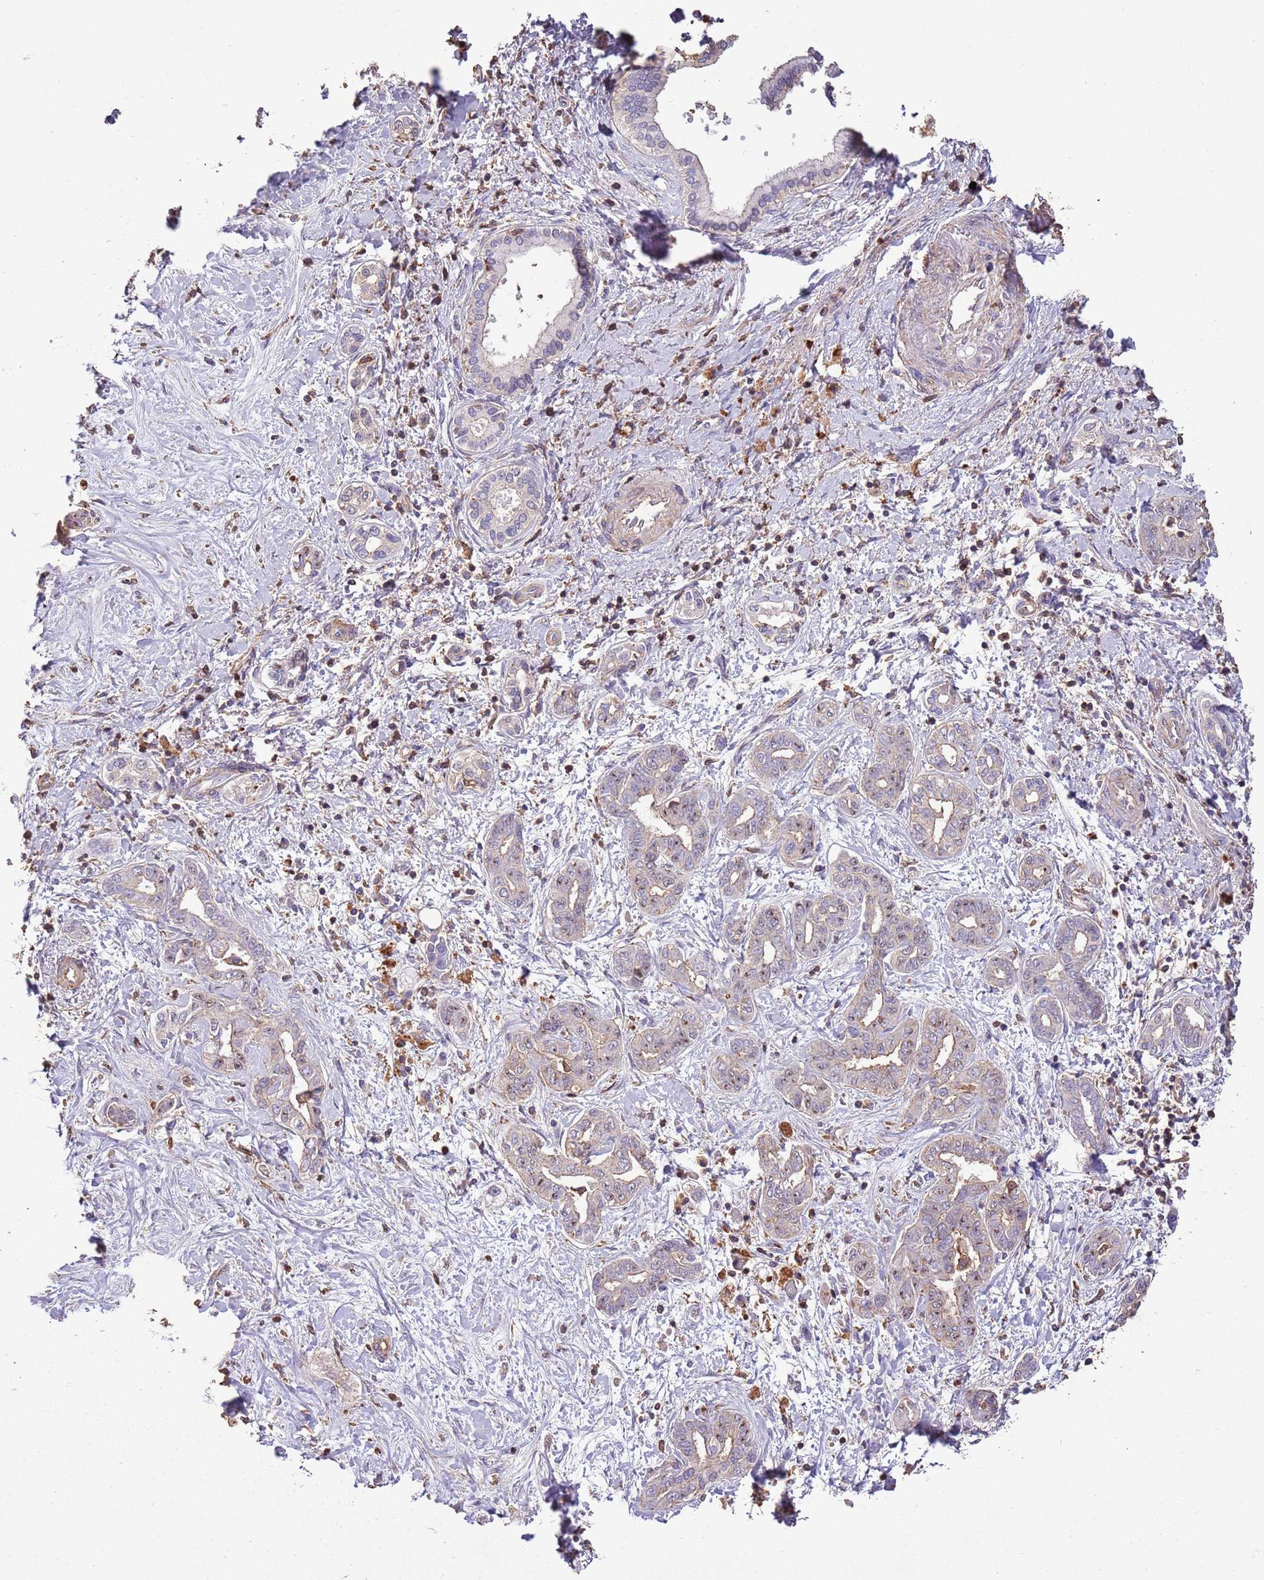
{"staining": {"intensity": "moderate", "quantity": "<25%", "location": "cytoplasmic/membranous"}, "tissue": "liver cancer", "cell_type": "Tumor cells", "image_type": "cancer", "snomed": [{"axis": "morphology", "description": "Cholangiocarcinoma"}, {"axis": "topography", "description": "Liver"}], "caption": "DAB (3,3'-diaminobenzidine) immunohistochemical staining of human cholangiocarcinoma (liver) demonstrates moderate cytoplasmic/membranous protein positivity in about <25% of tumor cells. (brown staining indicates protein expression, while blue staining denotes nuclei).", "gene": "ARL10", "patient": {"sex": "female", "age": 77}}